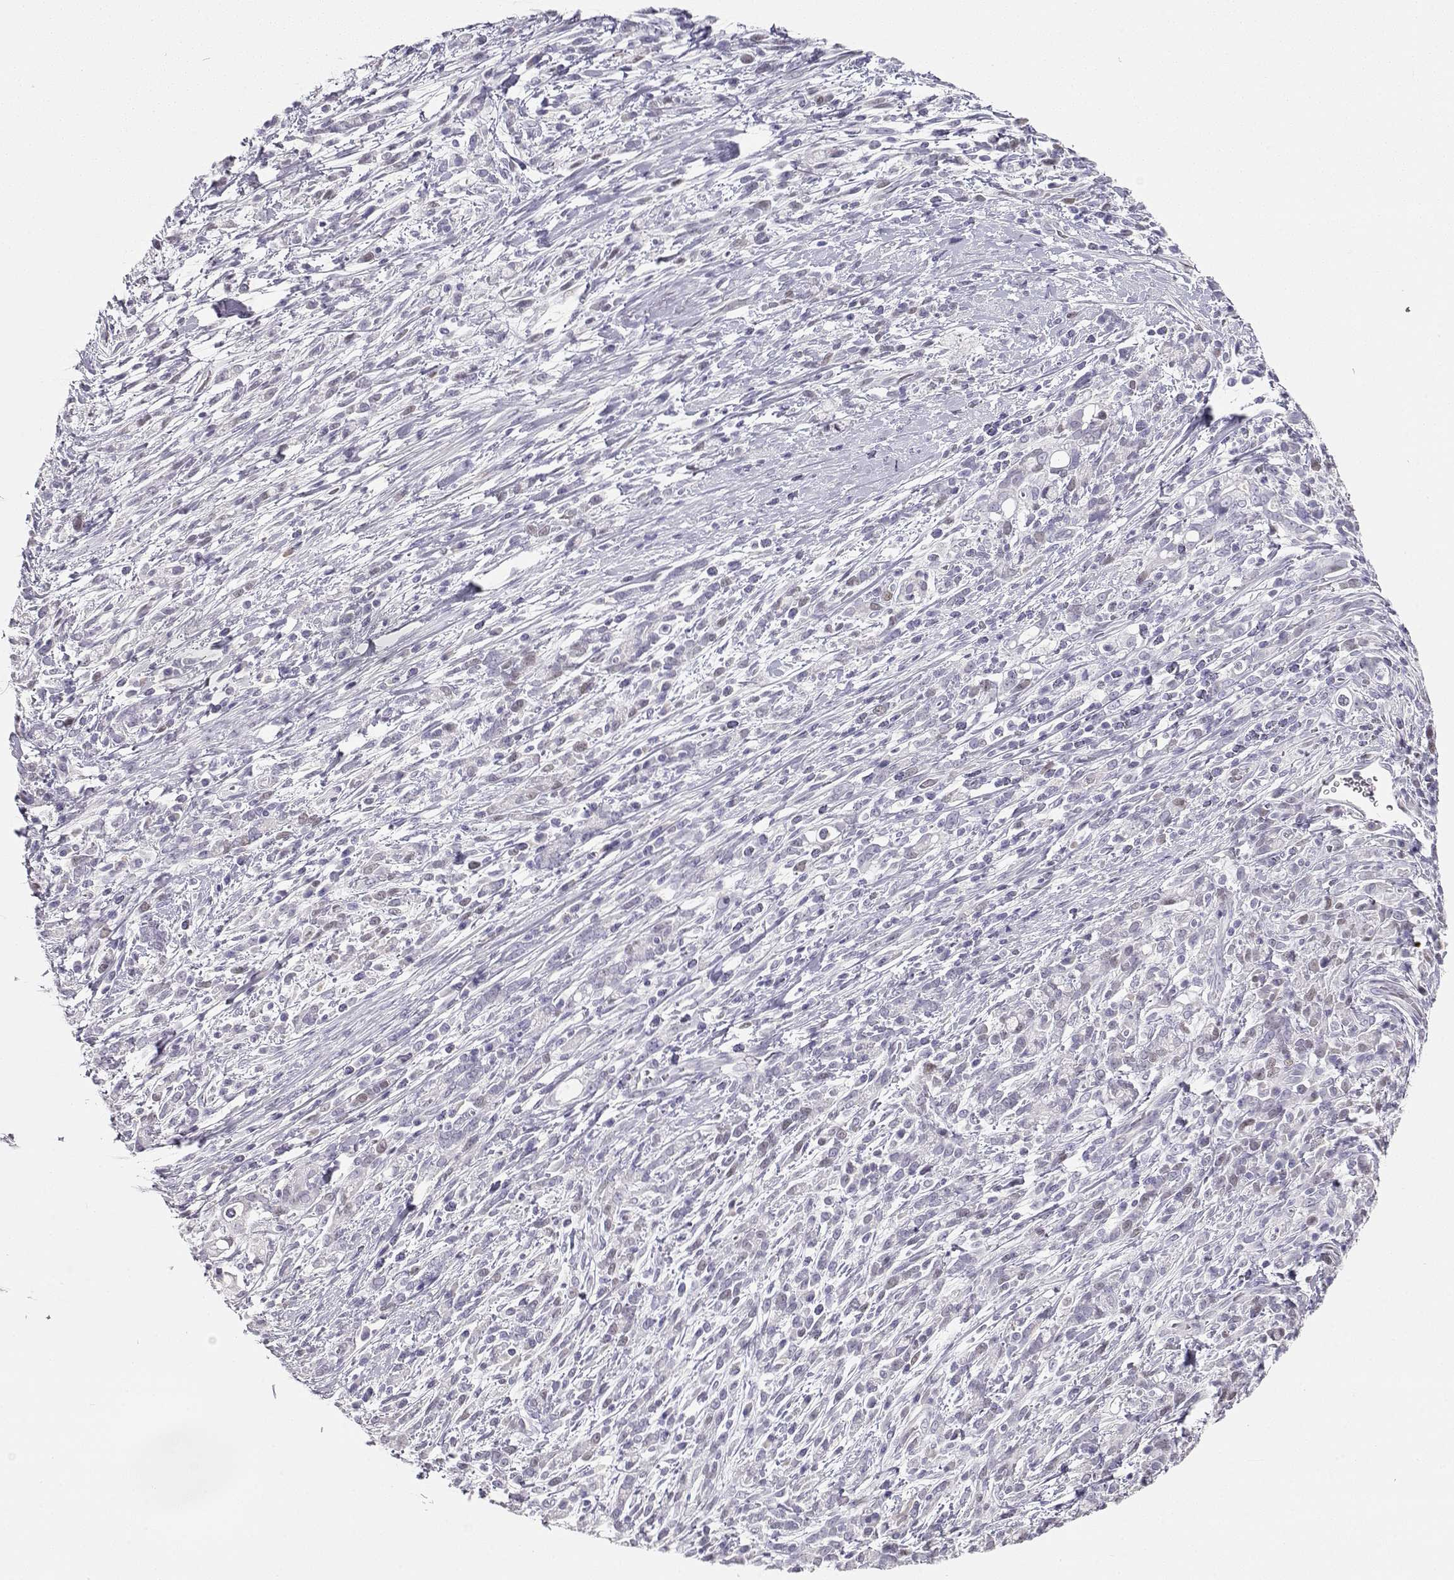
{"staining": {"intensity": "negative", "quantity": "none", "location": "none"}, "tissue": "stomach cancer", "cell_type": "Tumor cells", "image_type": "cancer", "snomed": [{"axis": "morphology", "description": "Adenocarcinoma, NOS"}, {"axis": "topography", "description": "Stomach"}], "caption": "Histopathology image shows no significant protein positivity in tumor cells of stomach cancer (adenocarcinoma).", "gene": "OPN5", "patient": {"sex": "female", "age": 57}}